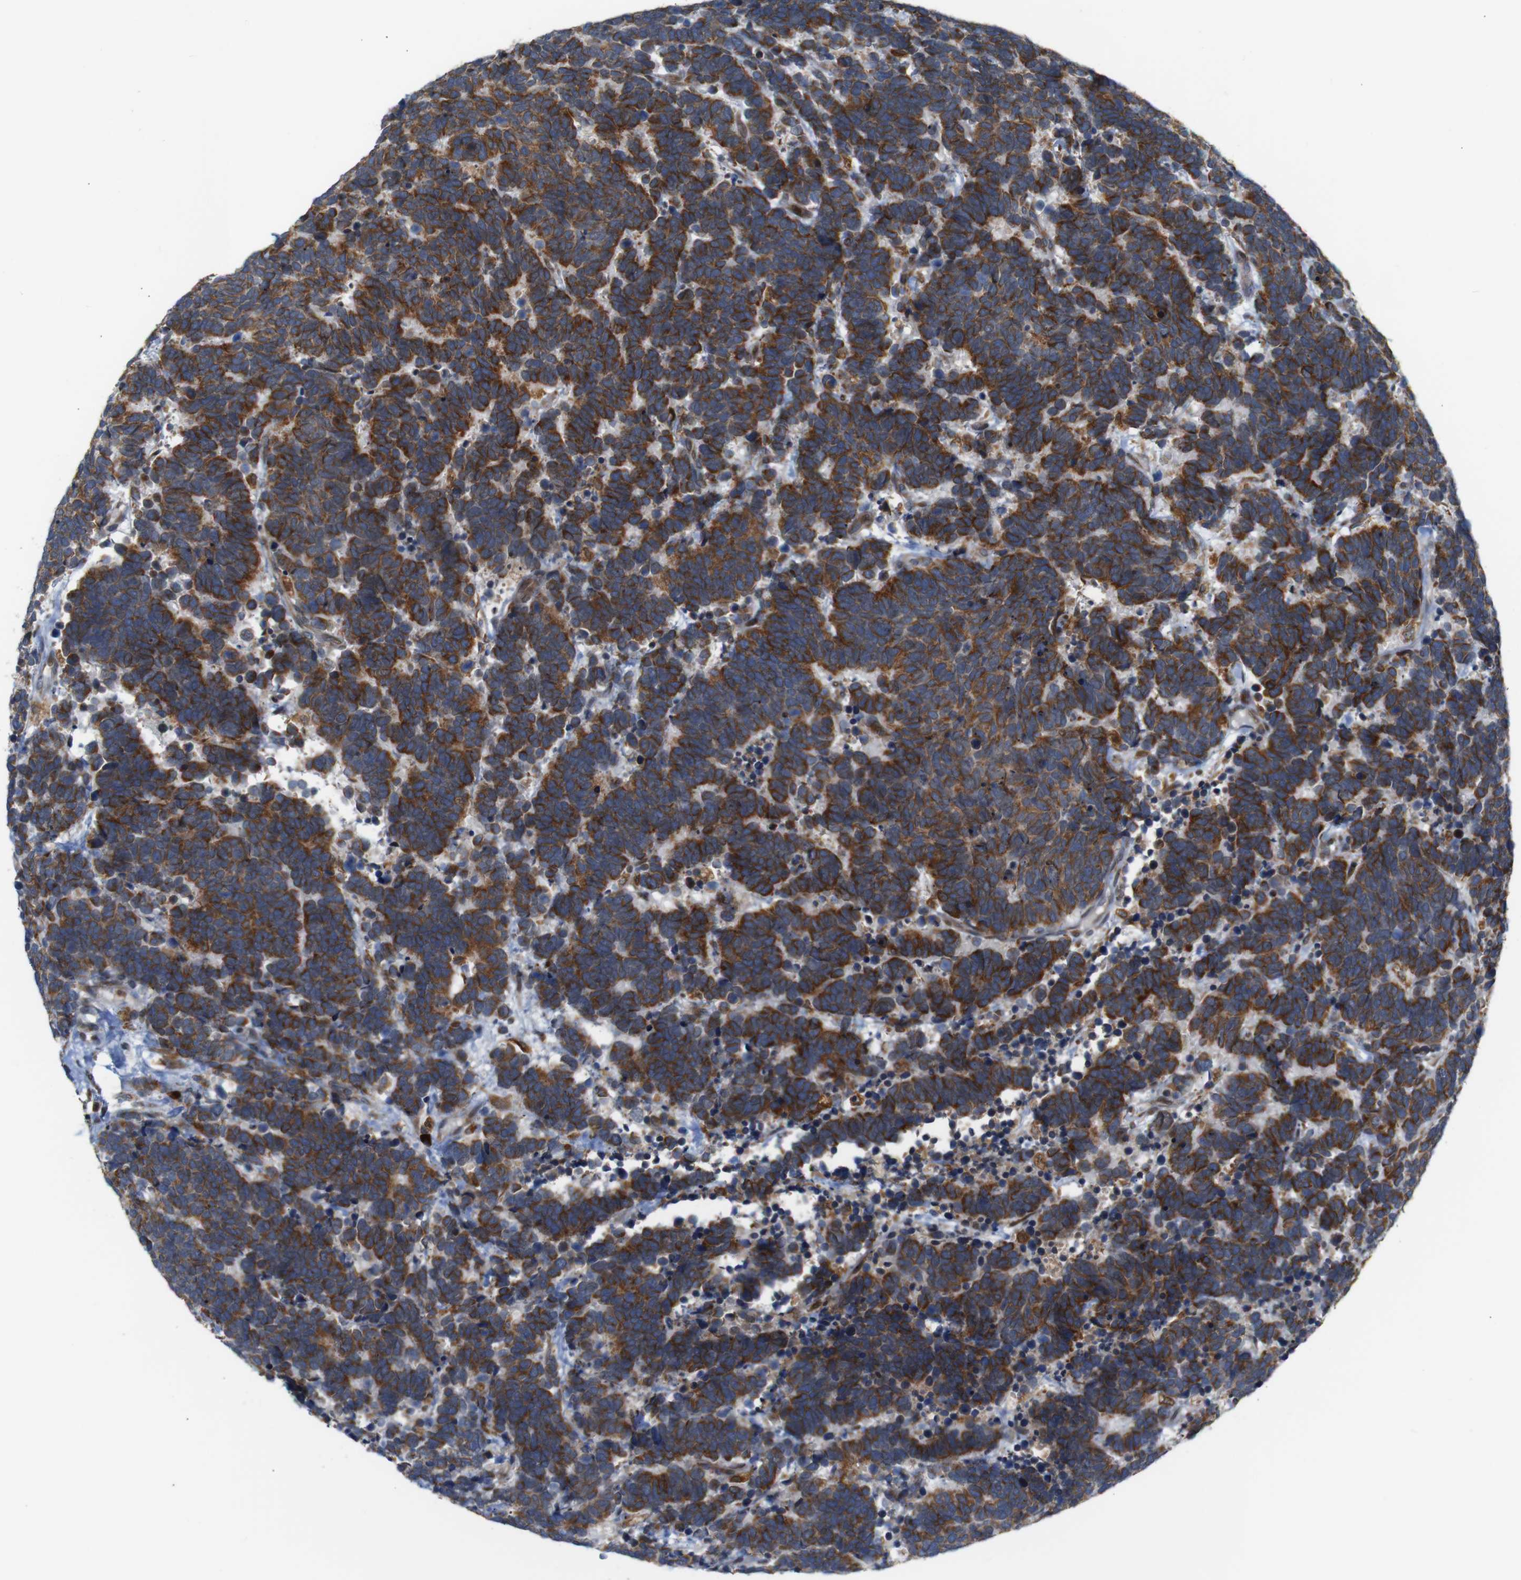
{"staining": {"intensity": "strong", "quantity": ">75%", "location": "cytoplasmic/membranous"}, "tissue": "carcinoid", "cell_type": "Tumor cells", "image_type": "cancer", "snomed": [{"axis": "morphology", "description": "Carcinoma, NOS"}, {"axis": "morphology", "description": "Carcinoid, malignant, NOS"}, {"axis": "topography", "description": "Urinary bladder"}], "caption": "Protein expression analysis of human carcinoid reveals strong cytoplasmic/membranous positivity in approximately >75% of tumor cells.", "gene": "PTPN1", "patient": {"sex": "male", "age": 57}}